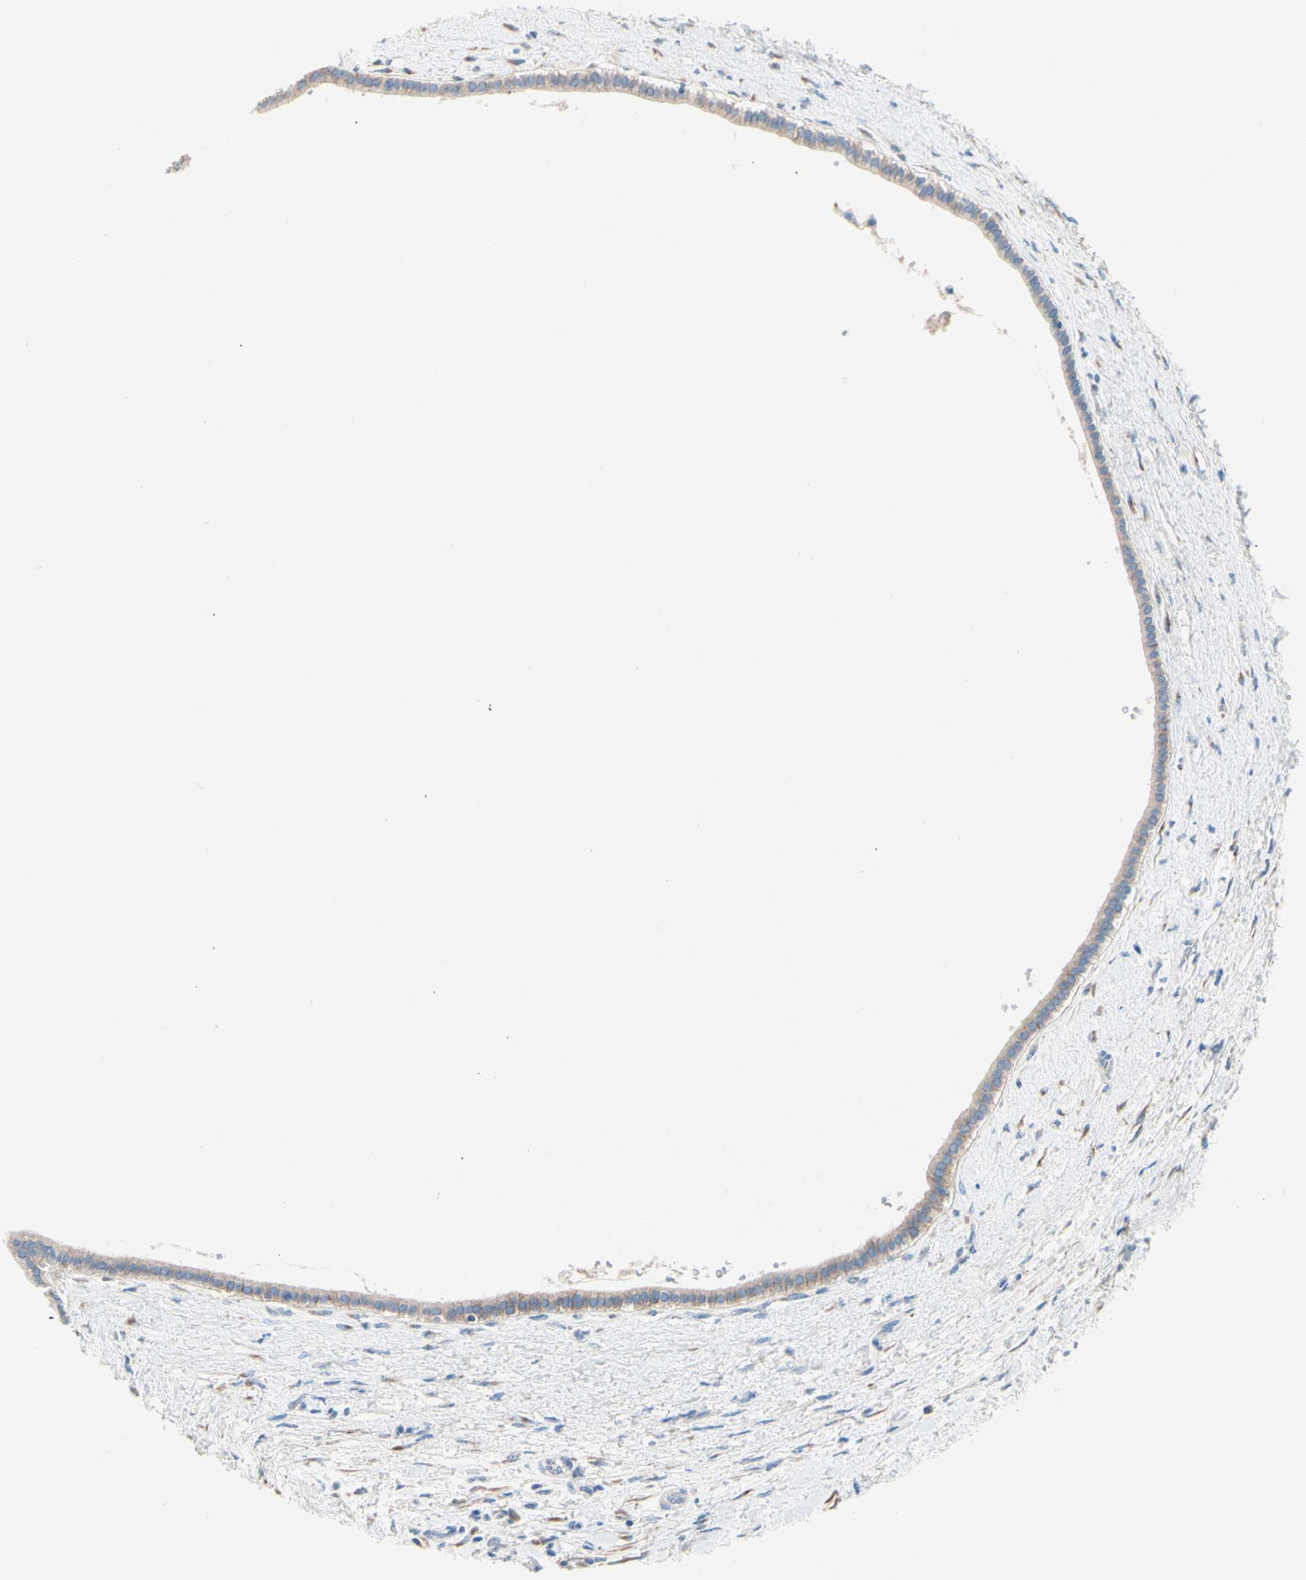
{"staining": {"intensity": "moderate", "quantity": "<25%", "location": "cytoplasmic/membranous"}, "tissue": "liver cancer", "cell_type": "Tumor cells", "image_type": "cancer", "snomed": [{"axis": "morphology", "description": "Cholangiocarcinoma"}, {"axis": "topography", "description": "Liver"}], "caption": "Immunohistochemical staining of human liver cancer (cholangiocarcinoma) demonstrates low levels of moderate cytoplasmic/membranous expression in about <25% of tumor cells.", "gene": "TMIGD2", "patient": {"sex": "female", "age": 65}}